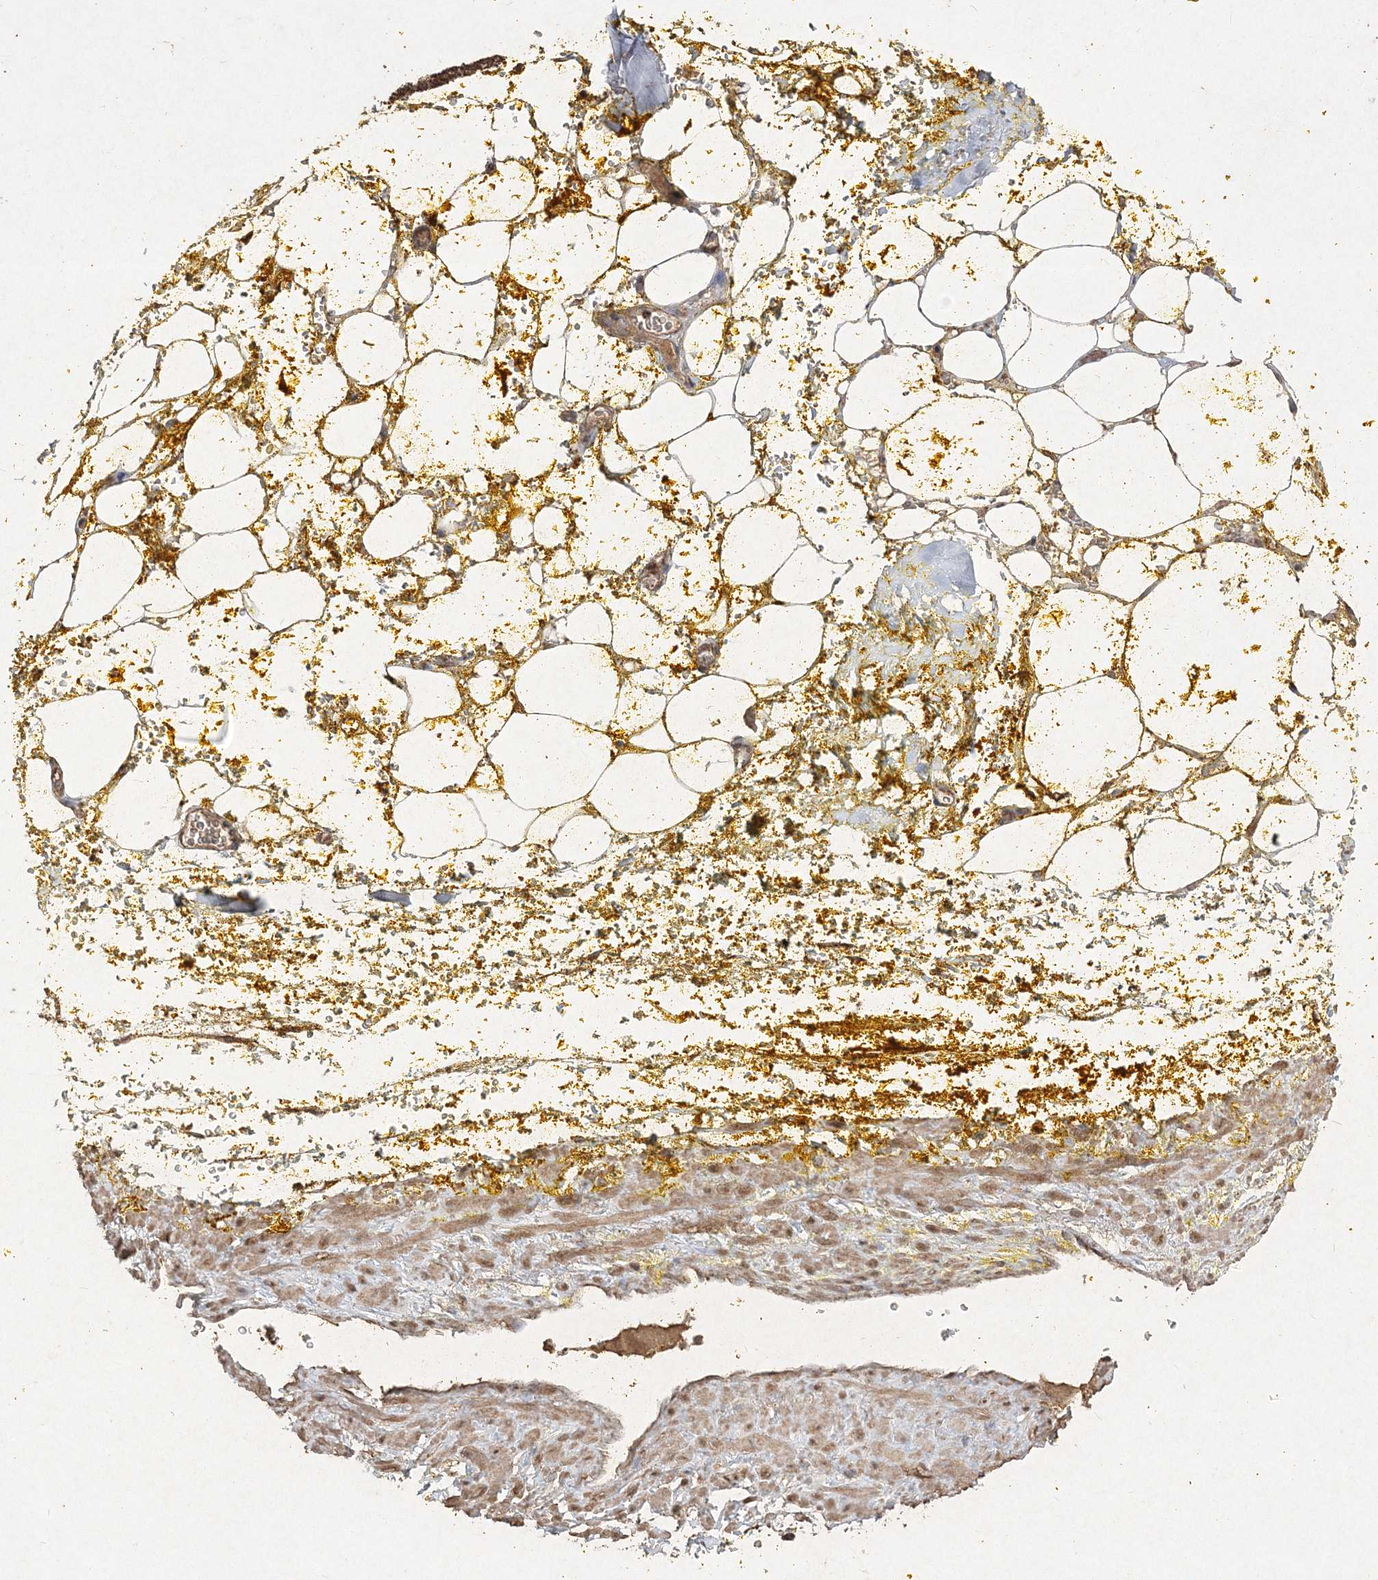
{"staining": {"intensity": "weak", "quantity": "25%-75%", "location": "cytoplasmic/membranous"}, "tissue": "adipose tissue", "cell_type": "Adipocytes", "image_type": "normal", "snomed": [{"axis": "morphology", "description": "Normal tissue, NOS"}, {"axis": "morphology", "description": "Adenocarcinoma, Low grade"}, {"axis": "topography", "description": "Prostate"}, {"axis": "topography", "description": "Peripheral nerve tissue"}], "caption": "Brown immunohistochemical staining in benign adipose tissue displays weak cytoplasmic/membranous staining in approximately 25%-75% of adipocytes. Immunohistochemistry stains the protein in brown and the nuclei are stained blue.", "gene": "GRSF1", "patient": {"sex": "male", "age": 63}}